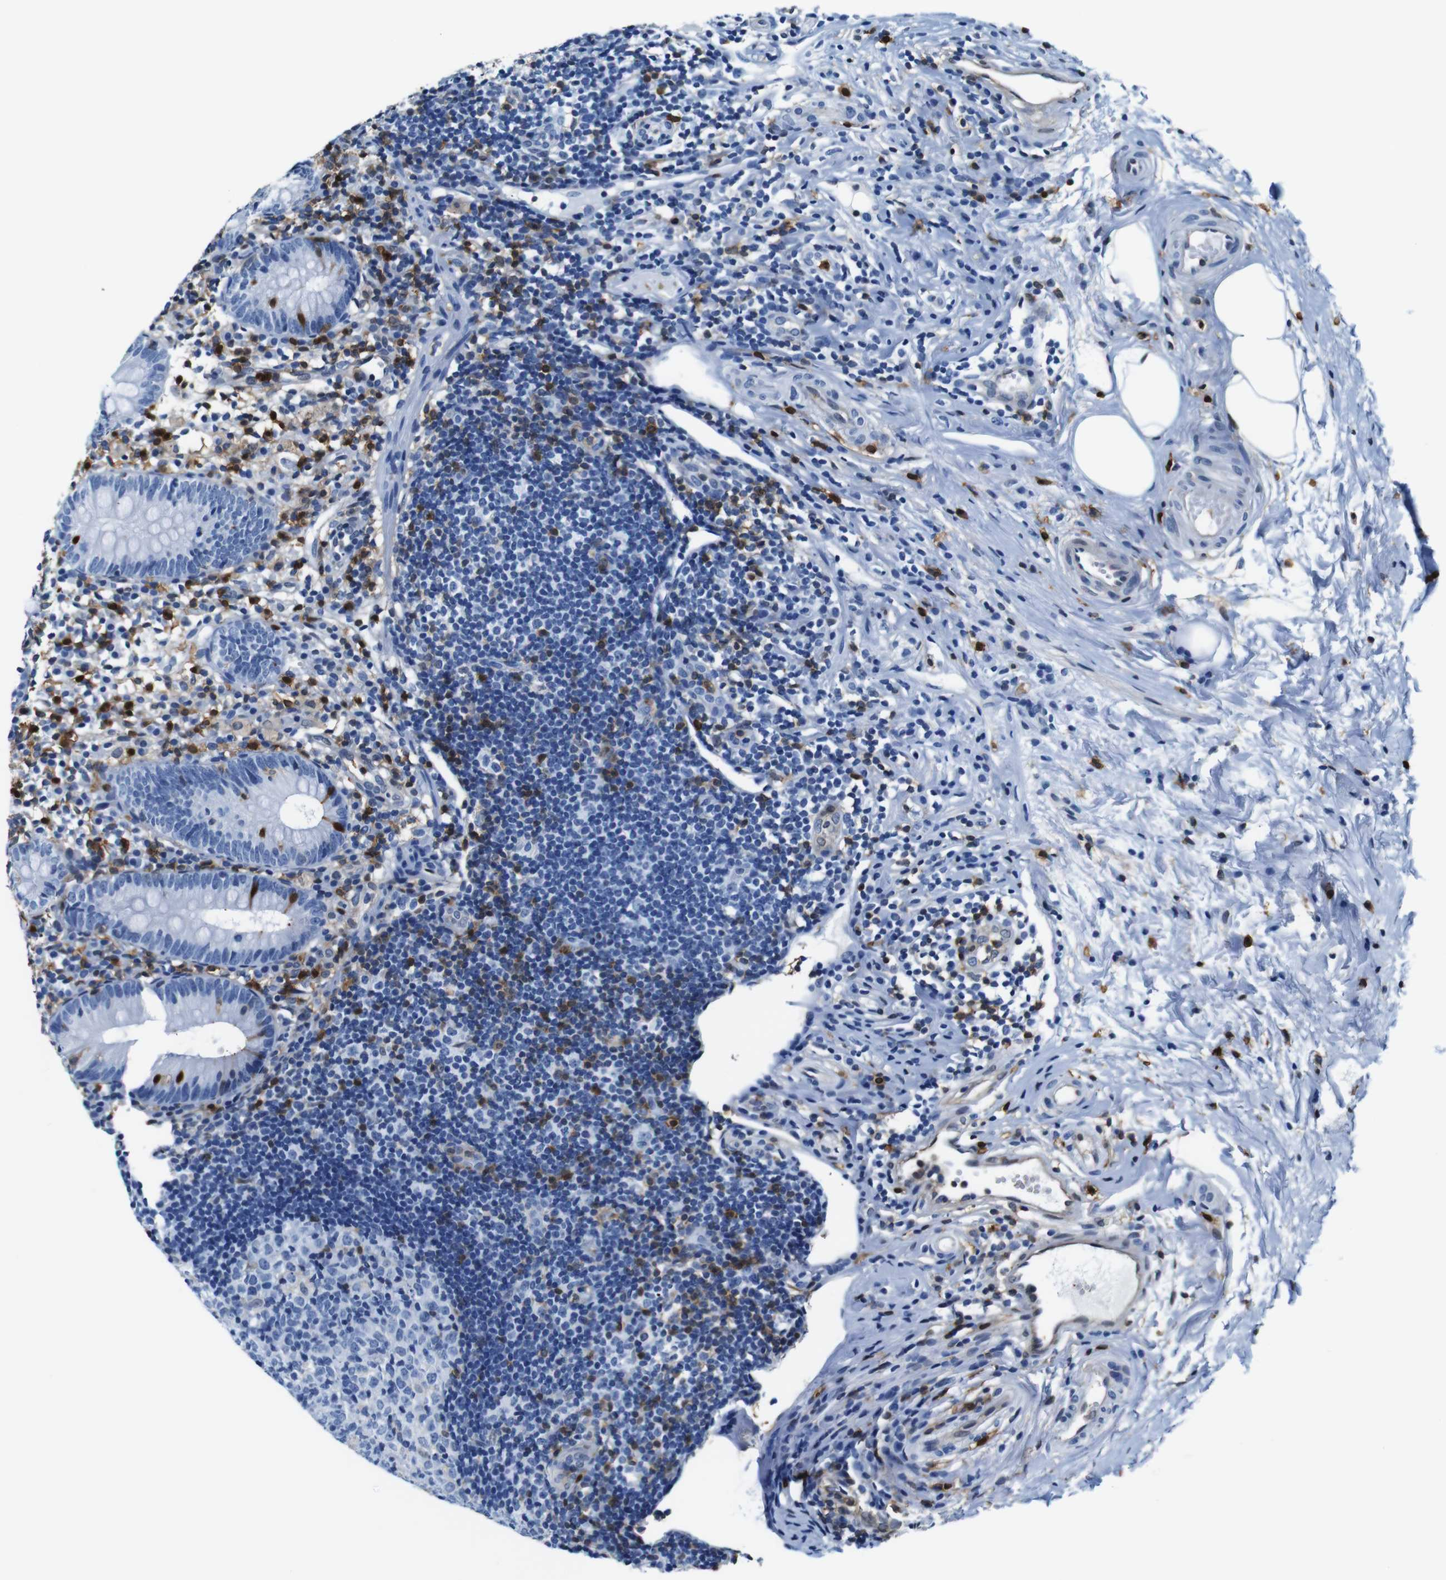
{"staining": {"intensity": "negative", "quantity": "none", "location": "none"}, "tissue": "appendix", "cell_type": "Glandular cells", "image_type": "normal", "snomed": [{"axis": "morphology", "description": "Normal tissue, NOS"}, {"axis": "topography", "description": "Appendix"}], "caption": "The immunohistochemistry image has no significant expression in glandular cells of appendix.", "gene": "ANXA1", "patient": {"sex": "female", "age": 20}}